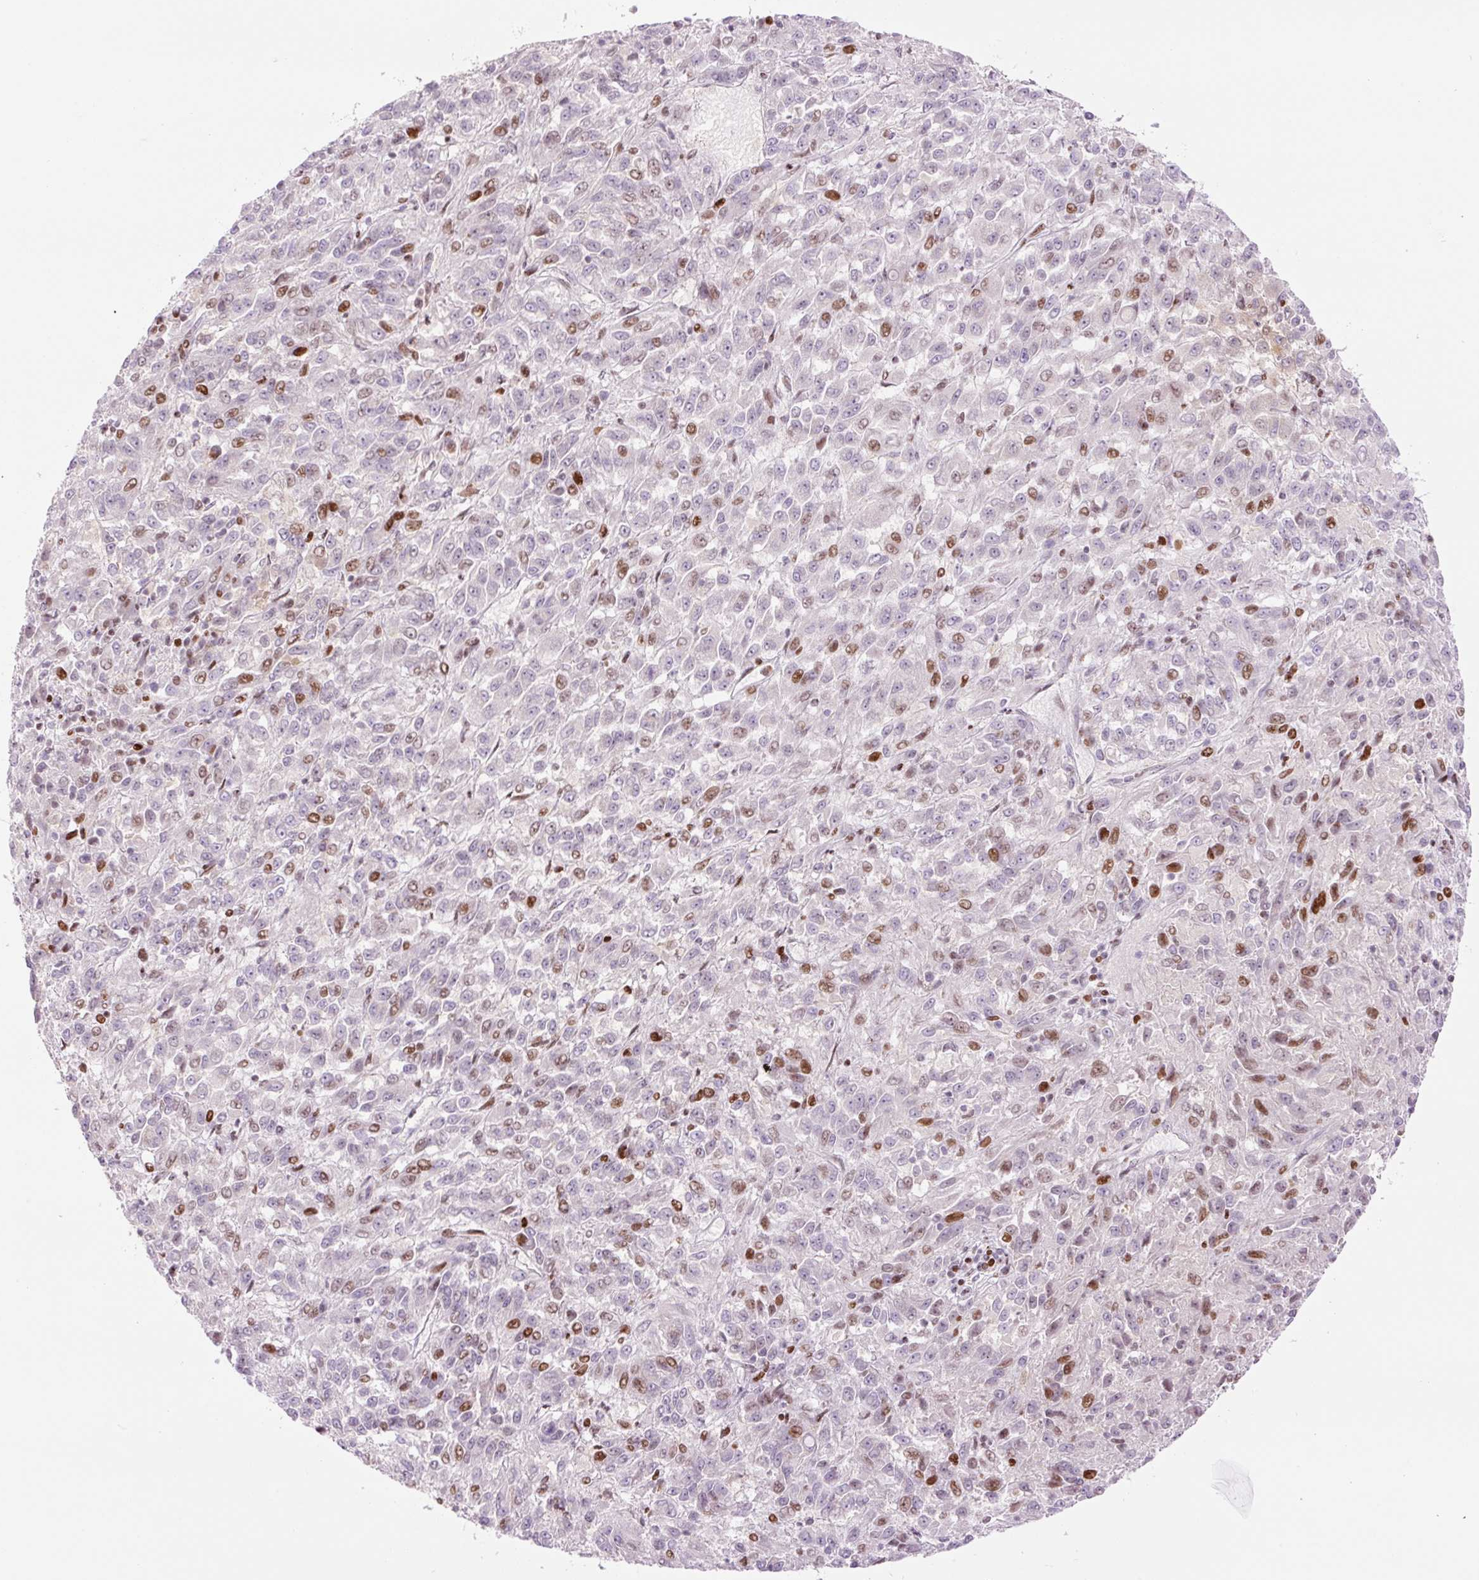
{"staining": {"intensity": "moderate", "quantity": "25%-75%", "location": "nuclear"}, "tissue": "melanoma", "cell_type": "Tumor cells", "image_type": "cancer", "snomed": [{"axis": "morphology", "description": "Malignant melanoma, Metastatic site"}, {"axis": "topography", "description": "Lung"}], "caption": "IHC (DAB) staining of human melanoma shows moderate nuclear protein expression in approximately 25%-75% of tumor cells.", "gene": "TMEM177", "patient": {"sex": "male", "age": 64}}